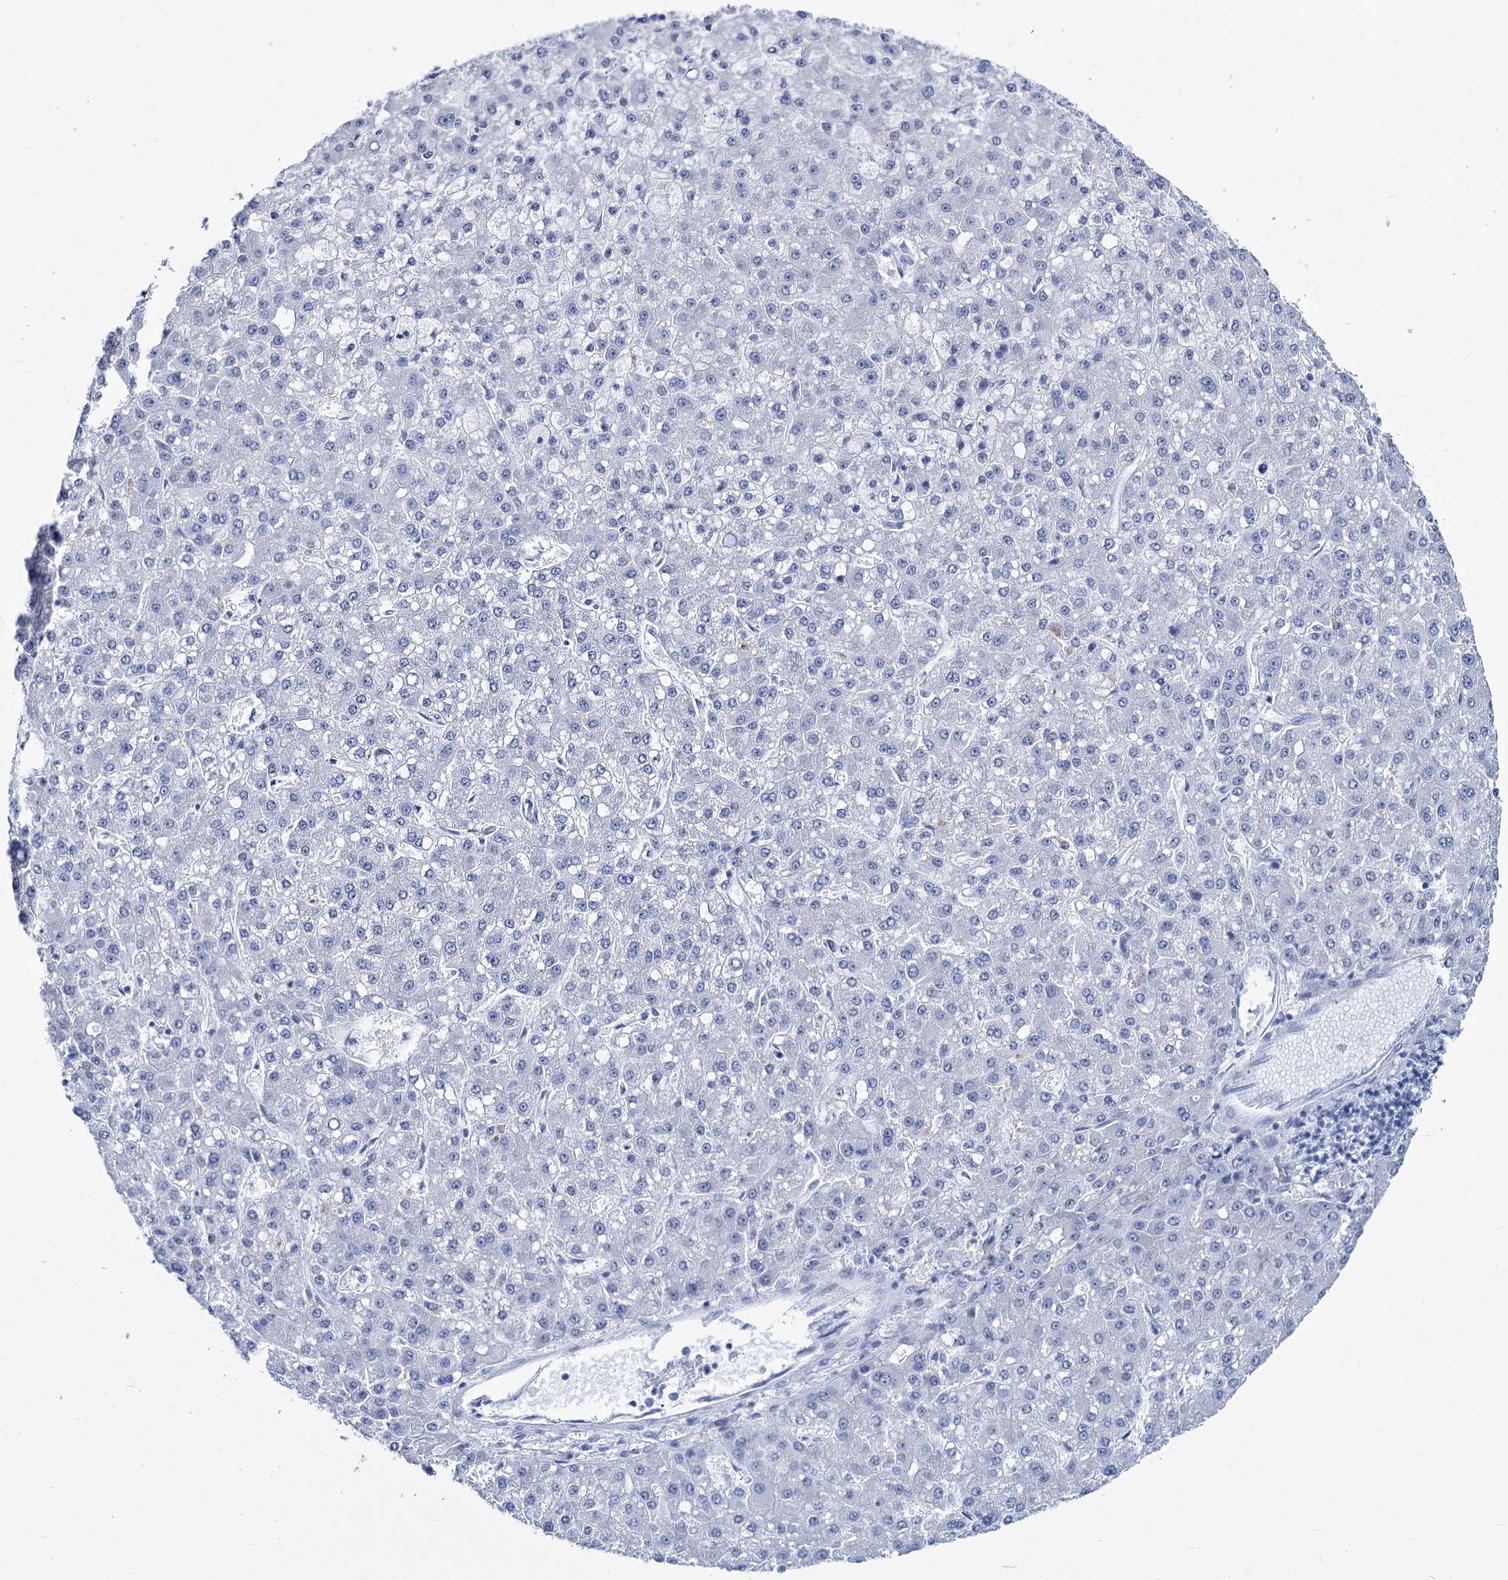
{"staining": {"intensity": "negative", "quantity": "none", "location": "none"}, "tissue": "liver cancer", "cell_type": "Tumor cells", "image_type": "cancer", "snomed": [{"axis": "morphology", "description": "Carcinoma, Hepatocellular, NOS"}, {"axis": "topography", "description": "Liver"}], "caption": "This is a histopathology image of immunohistochemistry staining of hepatocellular carcinoma (liver), which shows no positivity in tumor cells.", "gene": "NEU3", "patient": {"sex": "male", "age": 67}}